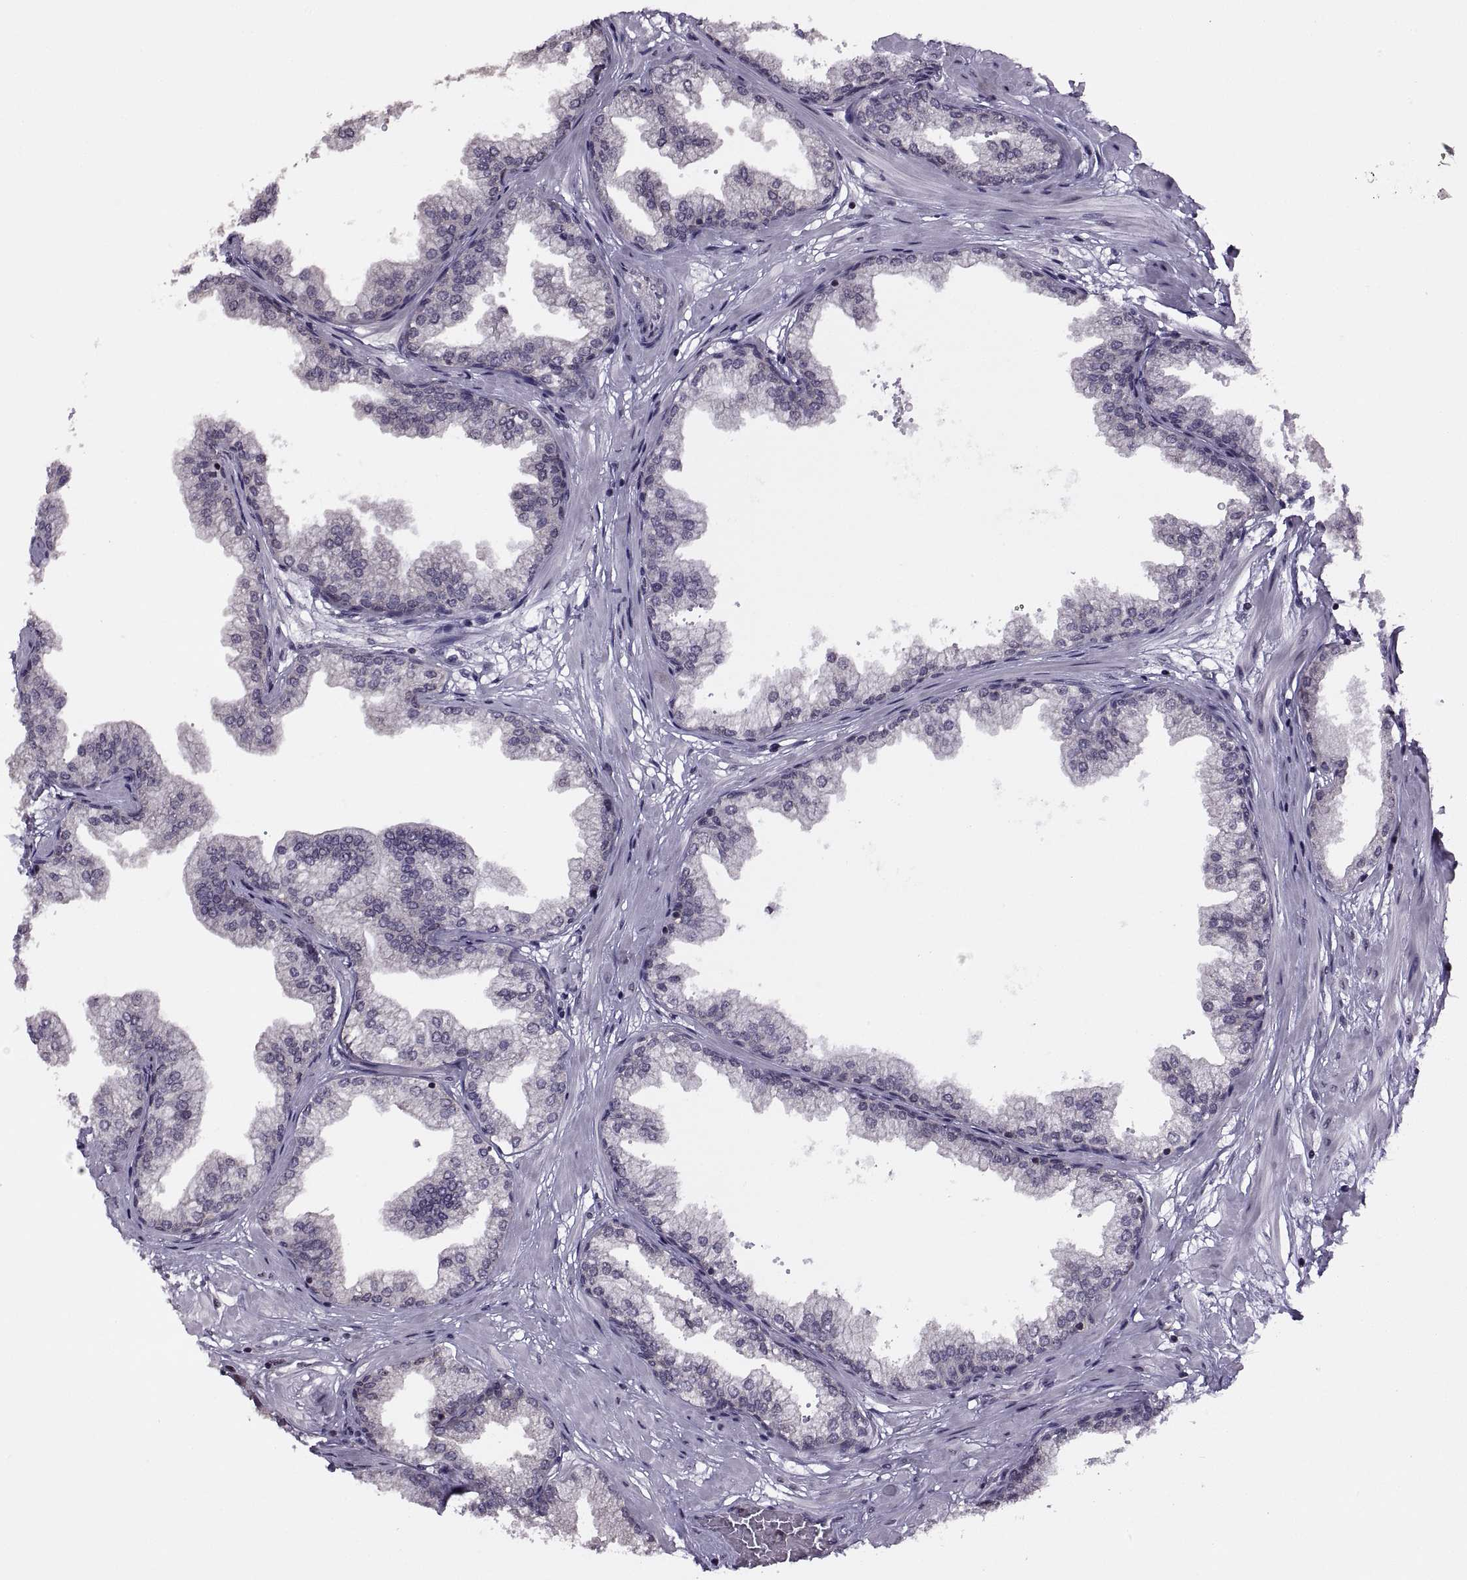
{"staining": {"intensity": "moderate", "quantity": "<25%", "location": "nuclear"}, "tissue": "prostate", "cell_type": "Glandular cells", "image_type": "normal", "snomed": [{"axis": "morphology", "description": "Normal tissue, NOS"}, {"axis": "topography", "description": "Prostate"}], "caption": "This image displays IHC staining of unremarkable prostate, with low moderate nuclear staining in about <25% of glandular cells.", "gene": "INTS3", "patient": {"sex": "male", "age": 37}}